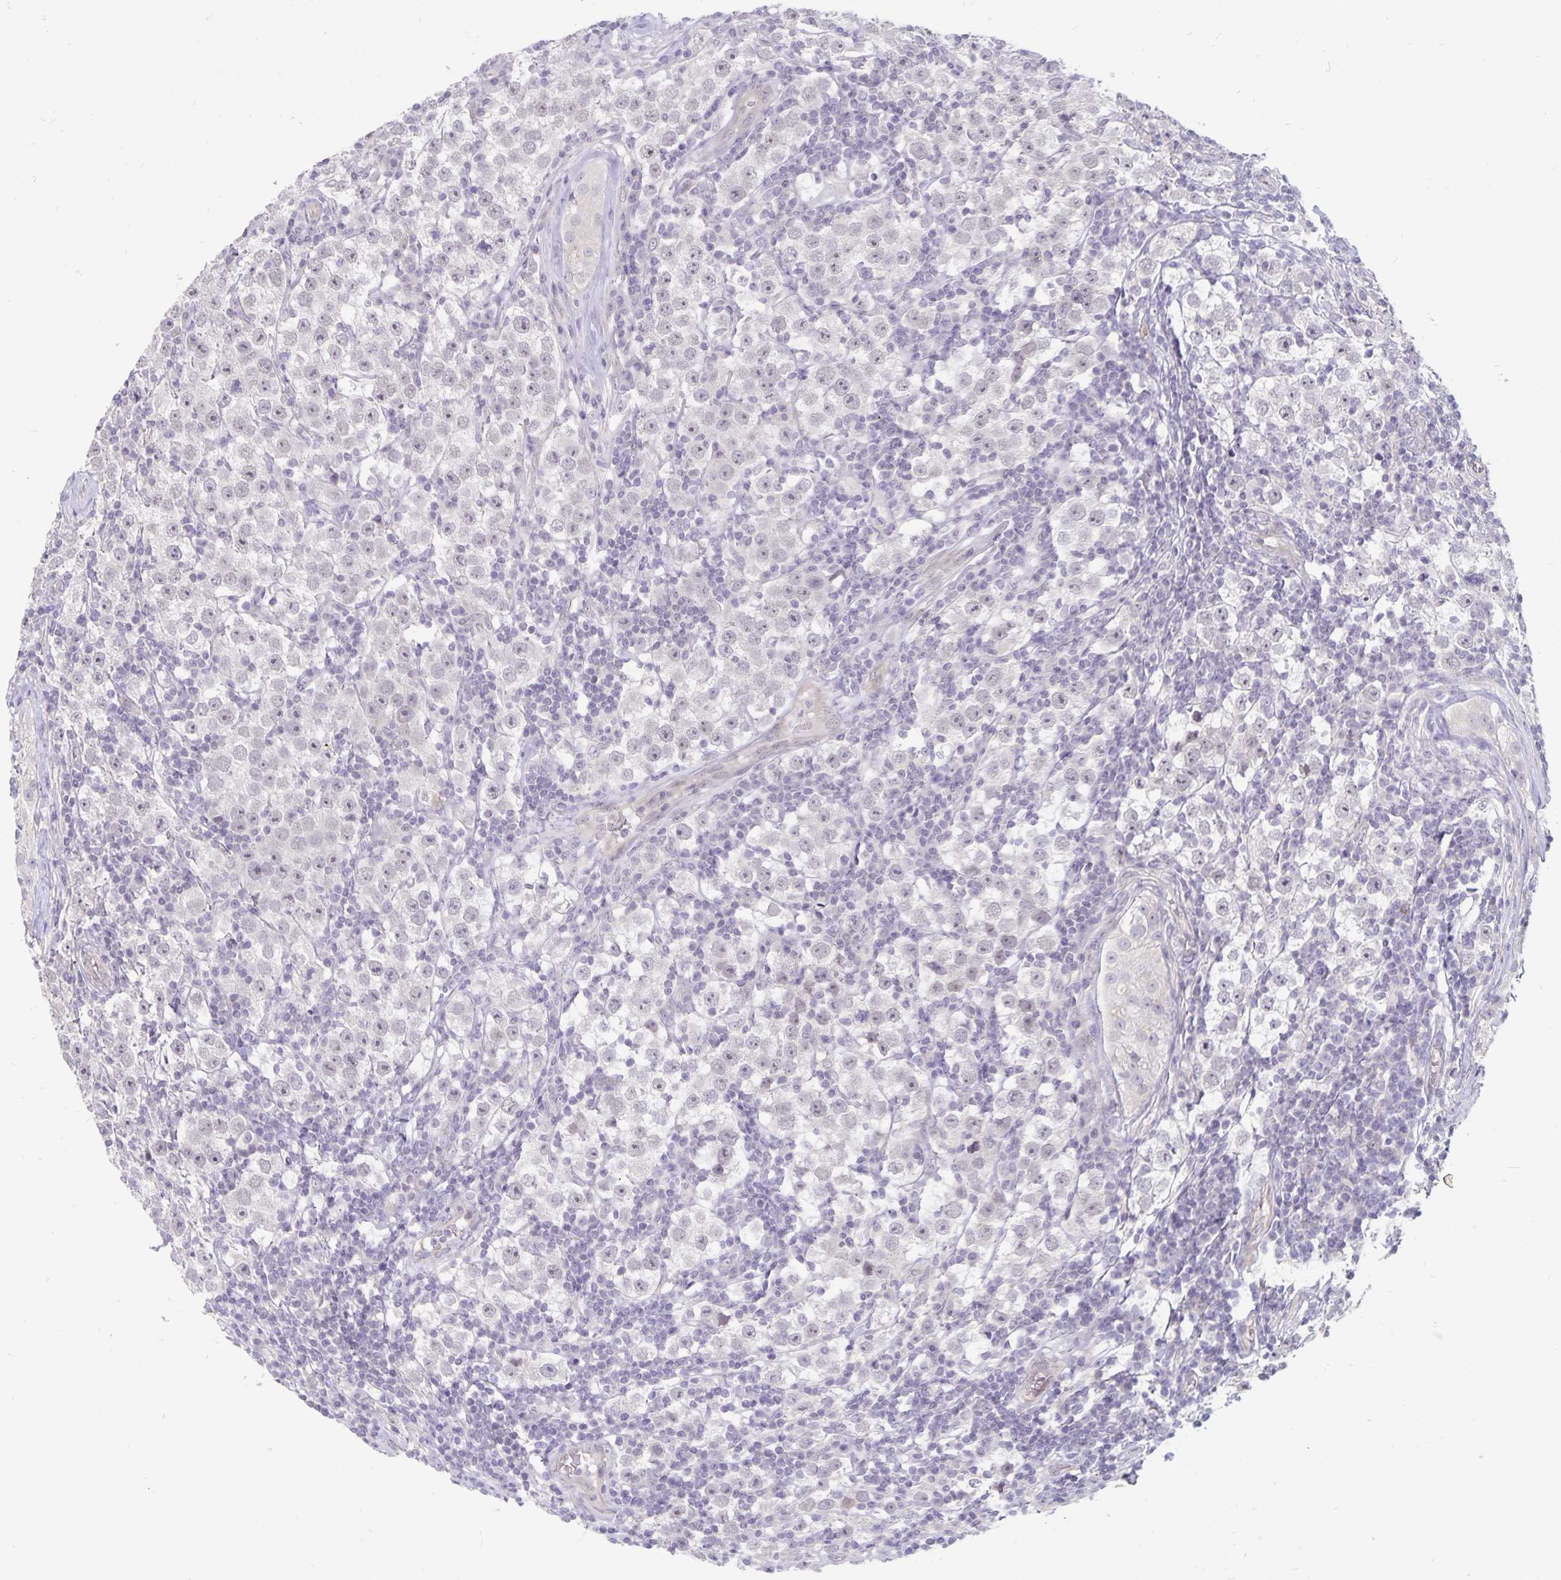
{"staining": {"intensity": "negative", "quantity": "none", "location": "none"}, "tissue": "urothelial cancer", "cell_type": "Tumor cells", "image_type": "cancer", "snomed": [{"axis": "morphology", "description": "Normal tissue, NOS"}, {"axis": "morphology", "description": "Urothelial carcinoma, High grade"}, {"axis": "morphology", "description": "Seminoma, NOS"}, {"axis": "morphology", "description": "Carcinoma, Embryonal, NOS"}, {"axis": "topography", "description": "Urinary bladder"}, {"axis": "topography", "description": "Testis"}], "caption": "Immunohistochemistry (IHC) histopathology image of neoplastic tissue: urothelial cancer stained with DAB reveals no significant protein expression in tumor cells. (Stains: DAB IHC with hematoxylin counter stain, Microscopy: brightfield microscopy at high magnification).", "gene": "CDKN2B", "patient": {"sex": "male", "age": 41}}